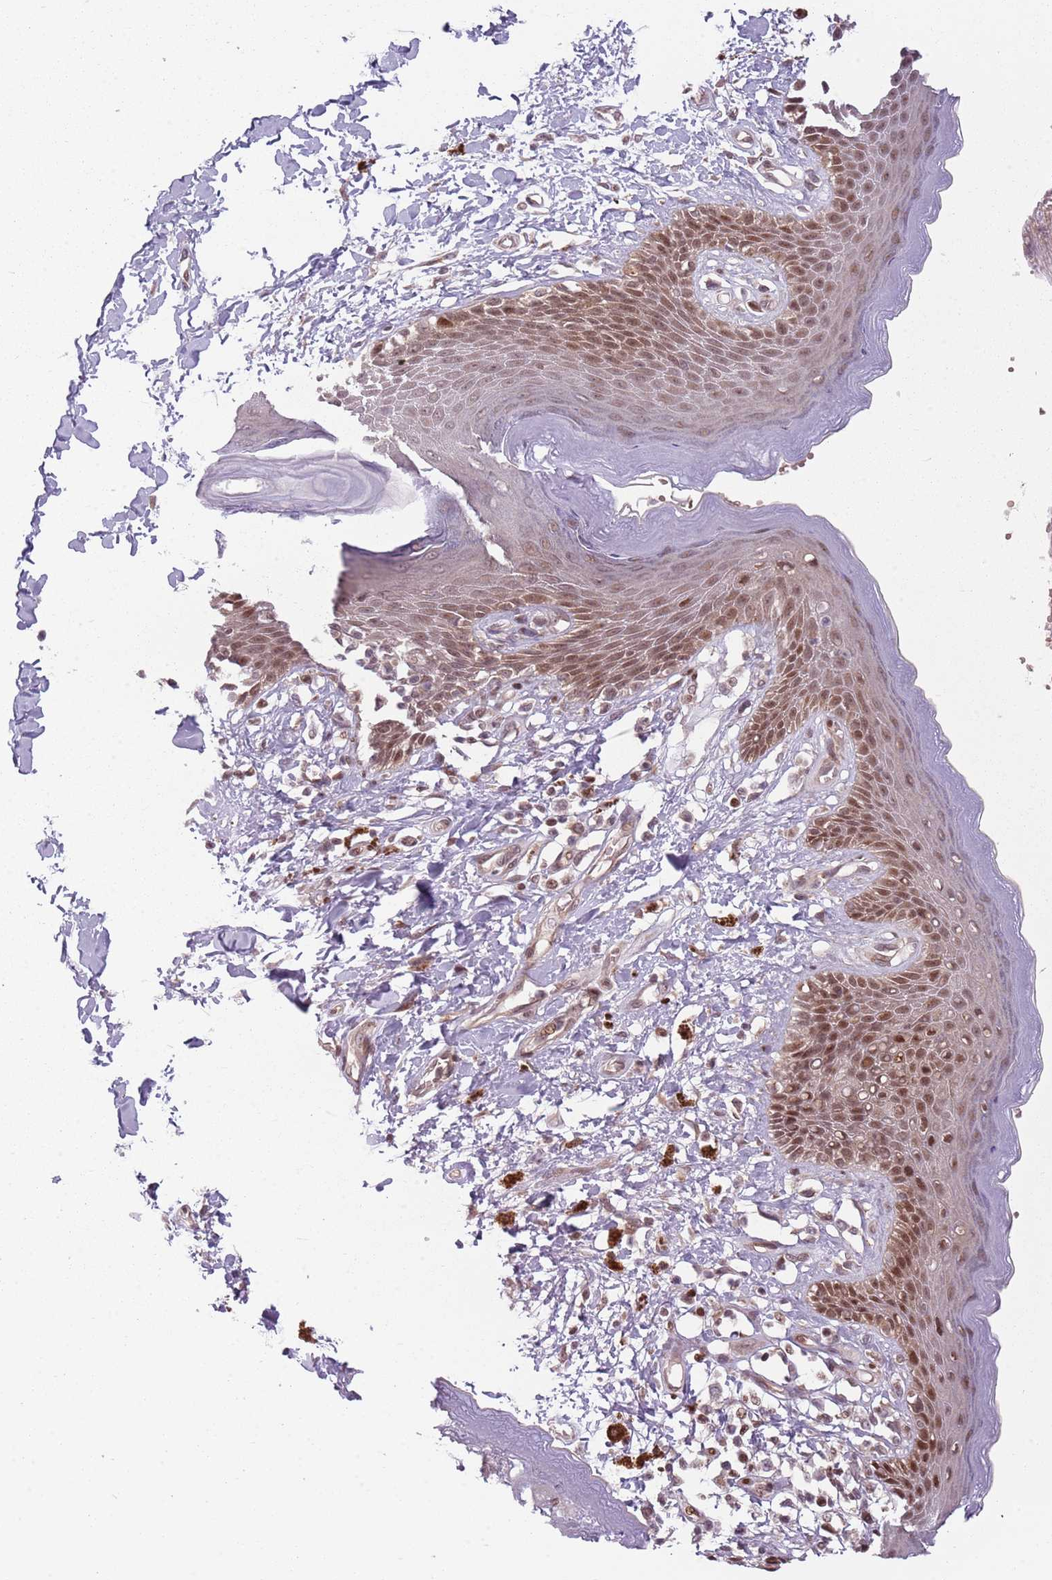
{"staining": {"intensity": "moderate", "quantity": ">75%", "location": "cytoplasmic/membranous,nuclear"}, "tissue": "skin", "cell_type": "Epidermal cells", "image_type": "normal", "snomed": [{"axis": "morphology", "description": "Normal tissue, NOS"}, {"axis": "topography", "description": "Anal"}], "caption": "This photomicrograph displays IHC staining of unremarkable skin, with medium moderate cytoplasmic/membranous,nuclear positivity in approximately >75% of epidermal cells.", "gene": "ADGRG1", "patient": {"sex": "female", "age": 78}}